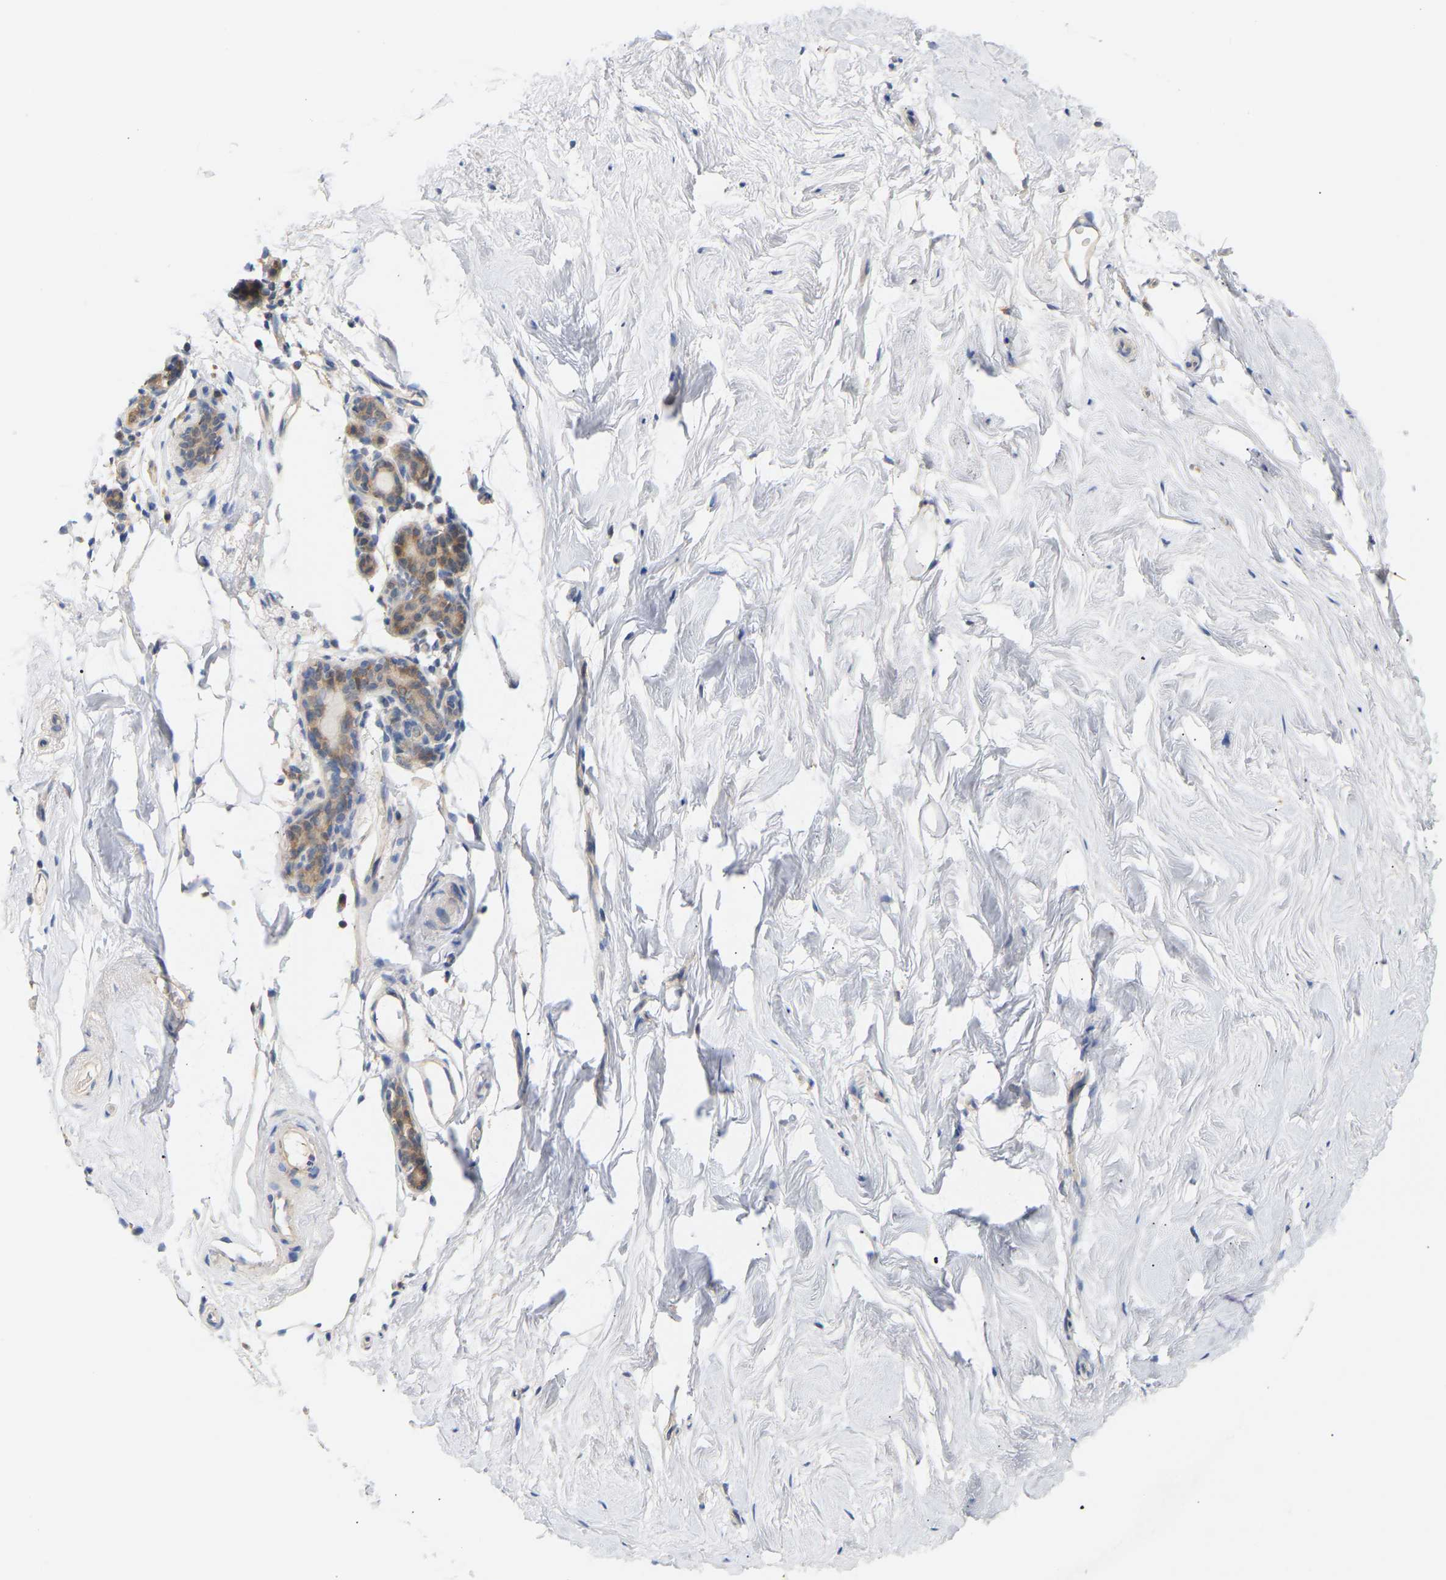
{"staining": {"intensity": "negative", "quantity": "none", "location": "none"}, "tissue": "breast", "cell_type": "Adipocytes", "image_type": "normal", "snomed": [{"axis": "morphology", "description": "Normal tissue, NOS"}, {"axis": "topography", "description": "Breast"}], "caption": "DAB immunohistochemical staining of unremarkable breast demonstrates no significant staining in adipocytes.", "gene": "TPMT", "patient": {"sex": "female", "age": 62}}